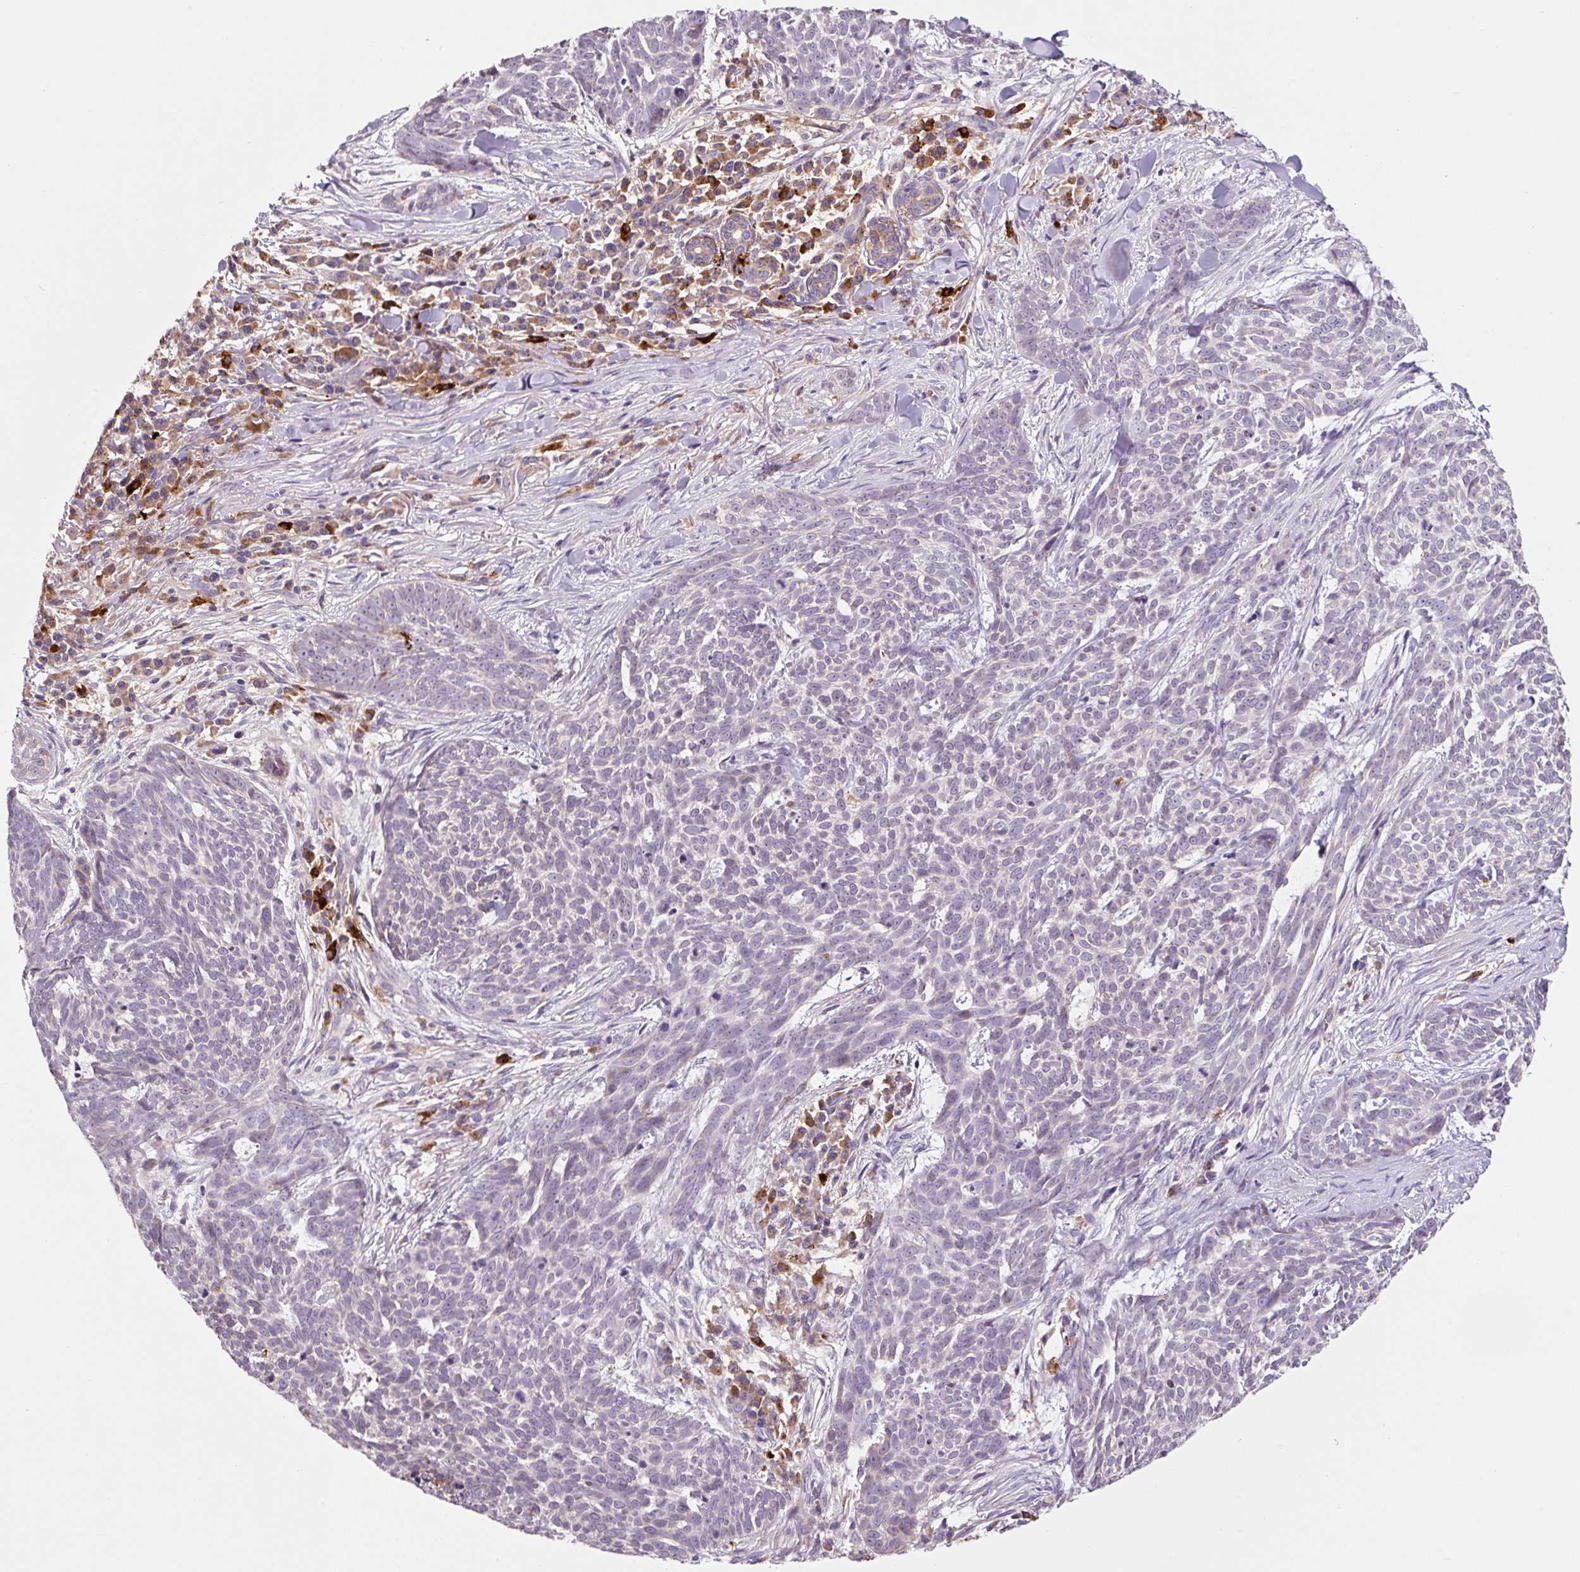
{"staining": {"intensity": "negative", "quantity": "none", "location": "none"}, "tissue": "skin cancer", "cell_type": "Tumor cells", "image_type": "cancer", "snomed": [{"axis": "morphology", "description": "Basal cell carcinoma"}, {"axis": "topography", "description": "Skin"}], "caption": "This is a micrograph of immunohistochemistry staining of skin cancer (basal cell carcinoma), which shows no expression in tumor cells.", "gene": "FUT10", "patient": {"sex": "female", "age": 93}}